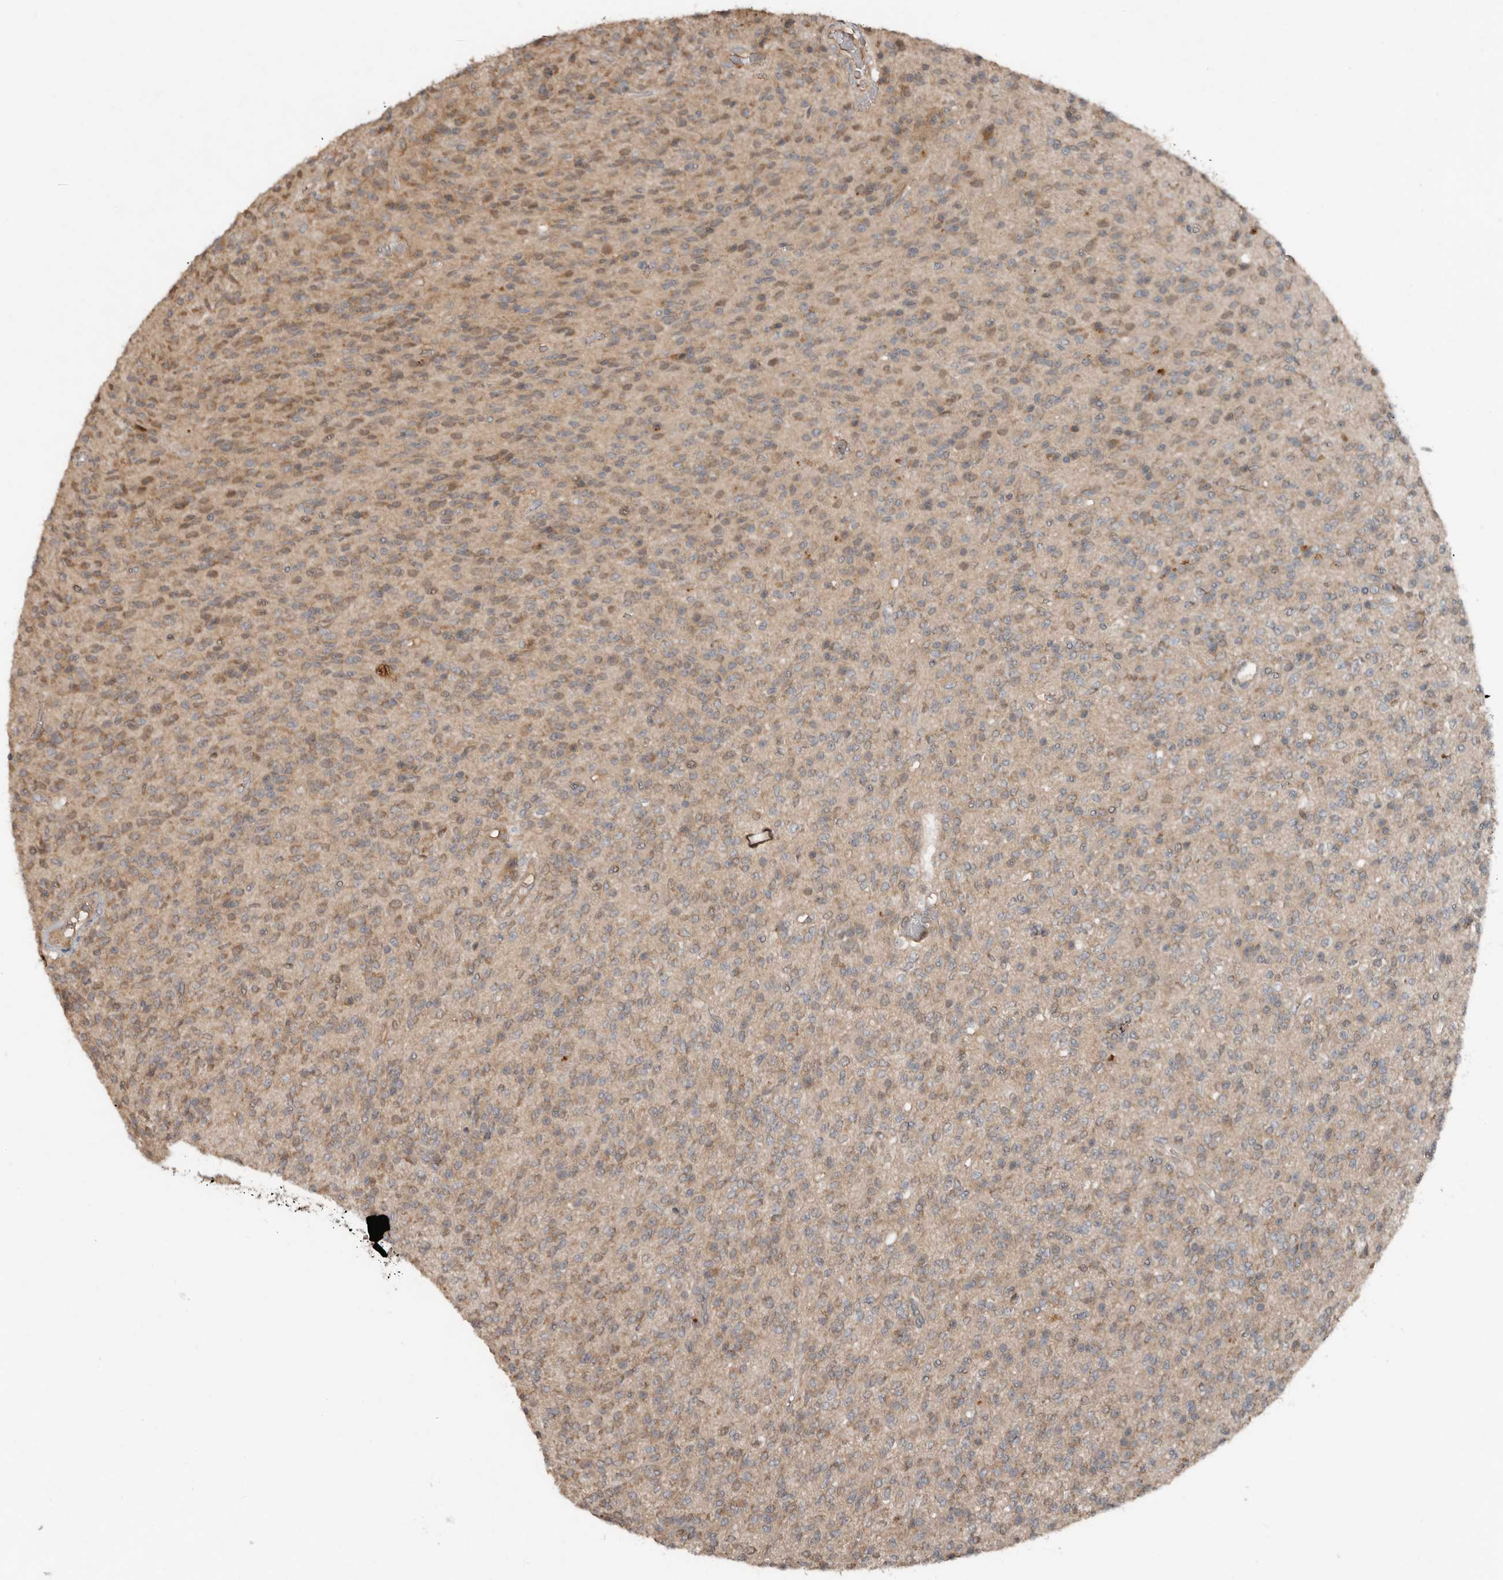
{"staining": {"intensity": "weak", "quantity": ">75%", "location": "cytoplasmic/membranous"}, "tissue": "glioma", "cell_type": "Tumor cells", "image_type": "cancer", "snomed": [{"axis": "morphology", "description": "Glioma, malignant, High grade"}, {"axis": "topography", "description": "Brain"}], "caption": "A photomicrograph of glioma stained for a protein displays weak cytoplasmic/membranous brown staining in tumor cells.", "gene": "SLC6A7", "patient": {"sex": "male", "age": 34}}